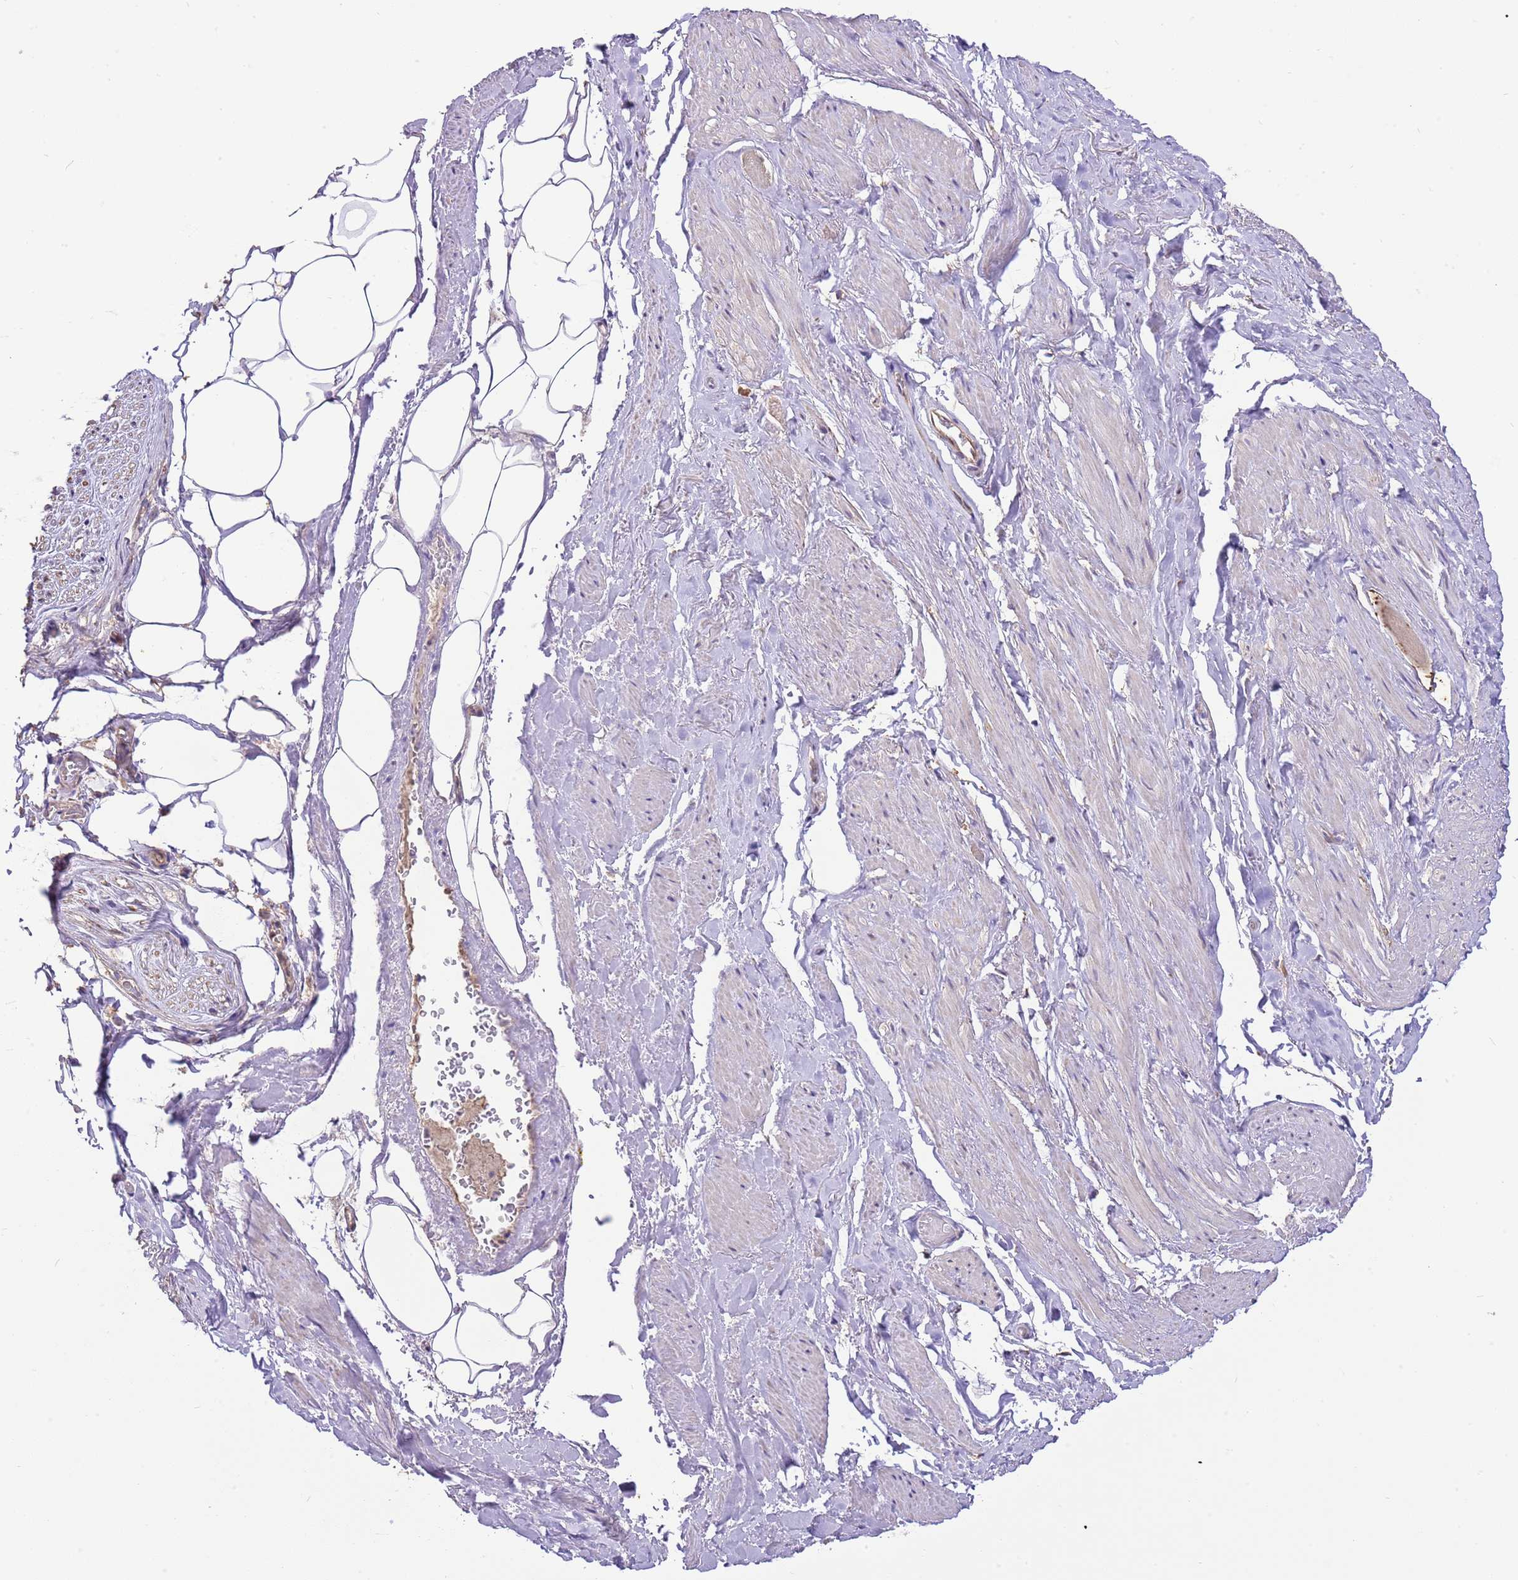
{"staining": {"intensity": "negative", "quantity": "none", "location": "none"}, "tissue": "adipose tissue", "cell_type": "Adipocytes", "image_type": "normal", "snomed": [{"axis": "morphology", "description": "Normal tissue, NOS"}, {"axis": "morphology", "description": "Adenocarcinoma, Low grade"}, {"axis": "topography", "description": "Prostate"}, {"axis": "topography", "description": "Peripheral nerve tissue"}], "caption": "High magnification brightfield microscopy of unremarkable adipose tissue stained with DAB (3,3'-diaminobenzidine) (brown) and counterstained with hematoxylin (blue): adipocytes show no significant positivity.", "gene": "DOCK9", "patient": {"sex": "male", "age": 63}}